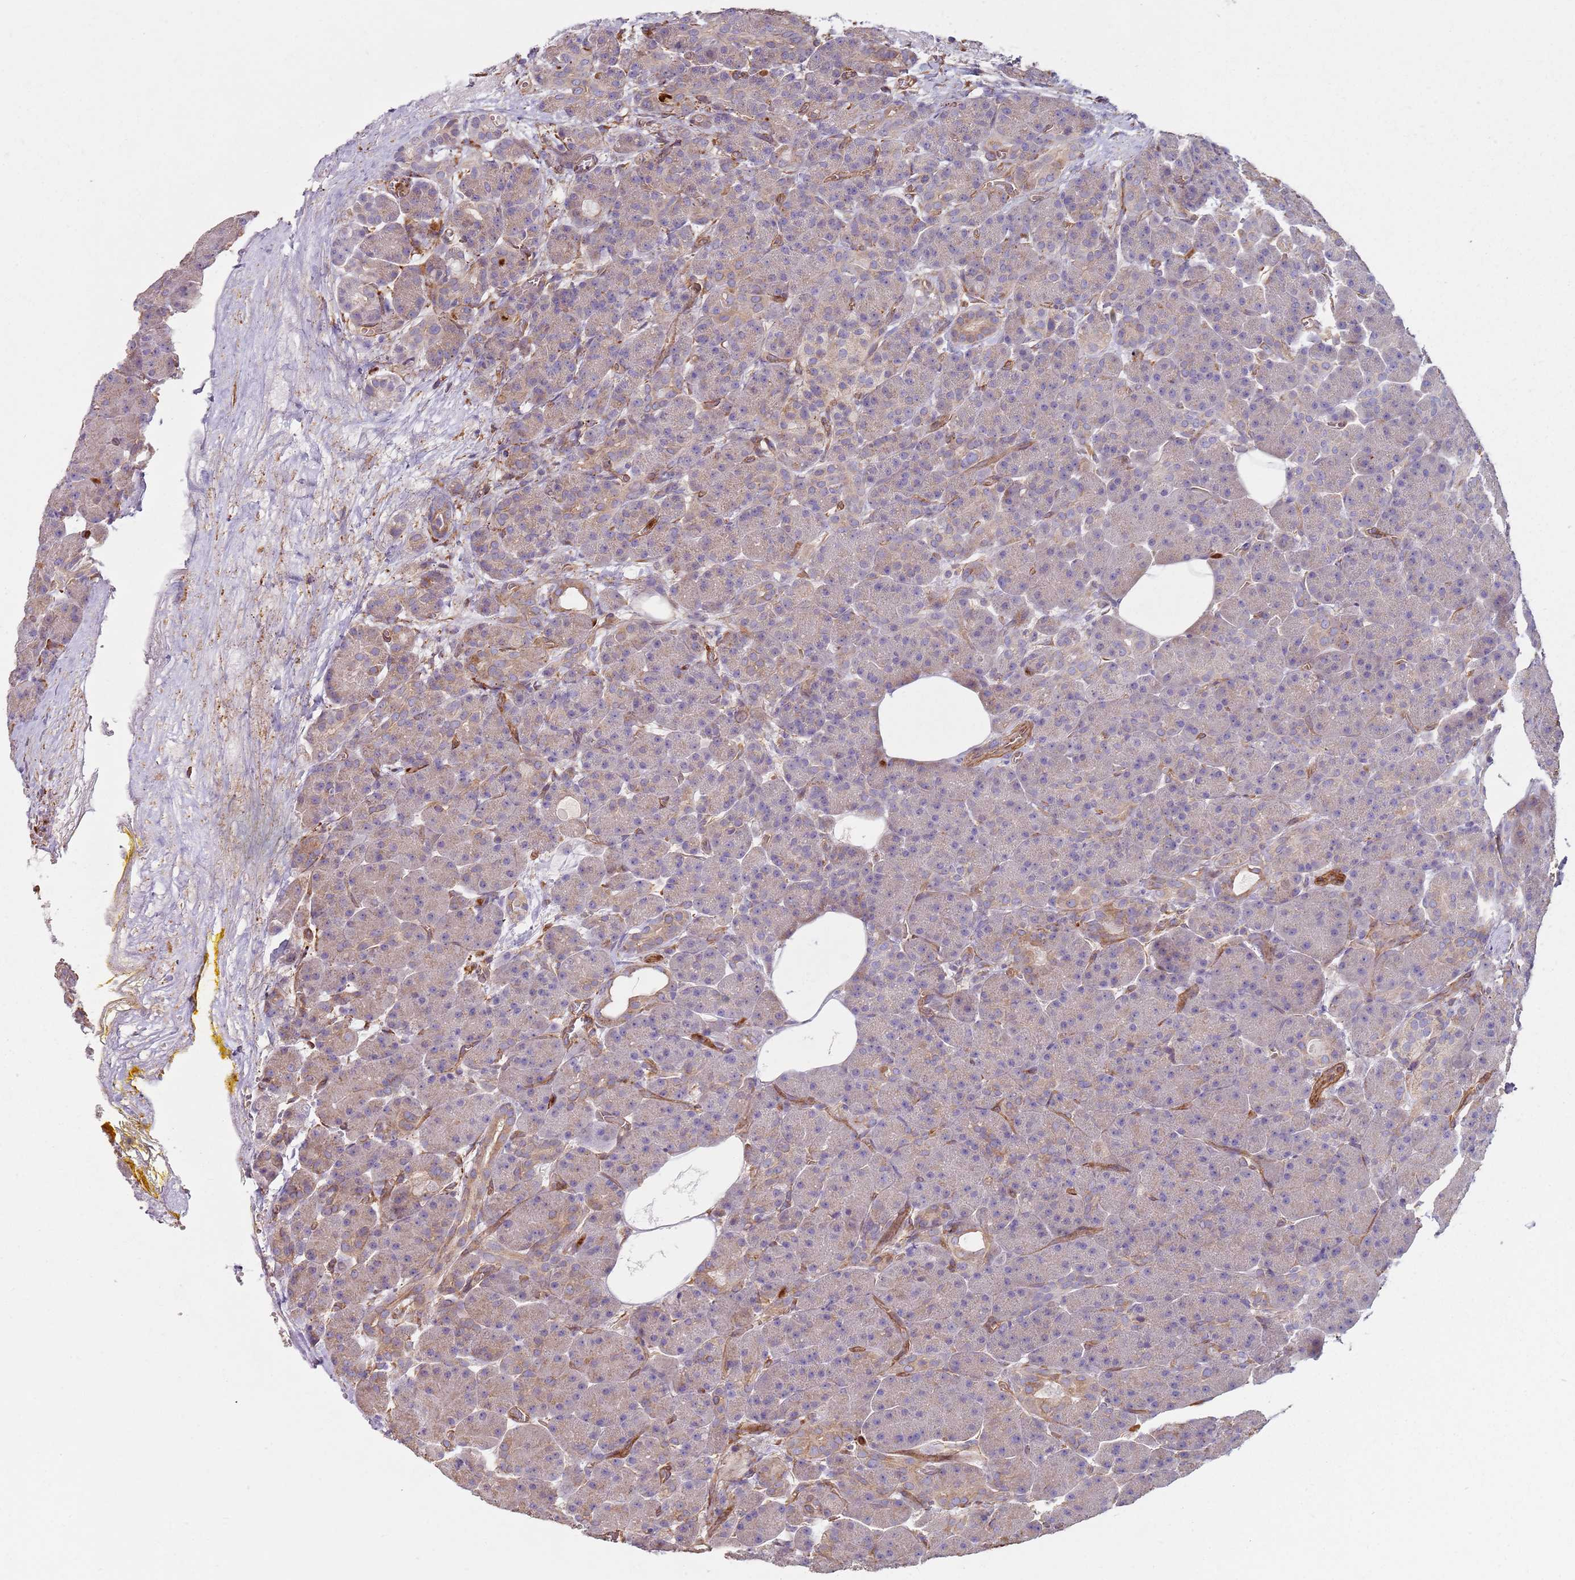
{"staining": {"intensity": "weak", "quantity": "<25%", "location": "cytoplasmic/membranous"}, "tissue": "pancreas", "cell_type": "Exocrine glandular cells", "image_type": "normal", "snomed": [{"axis": "morphology", "description": "Normal tissue, NOS"}, {"axis": "topography", "description": "Pancreas"}], "caption": "Immunohistochemistry (IHC) micrograph of unremarkable pancreas: pancreas stained with DAB (3,3'-diaminobenzidine) reveals no significant protein positivity in exocrine glandular cells.", "gene": "PHLPP2", "patient": {"sex": "male", "age": 63}}